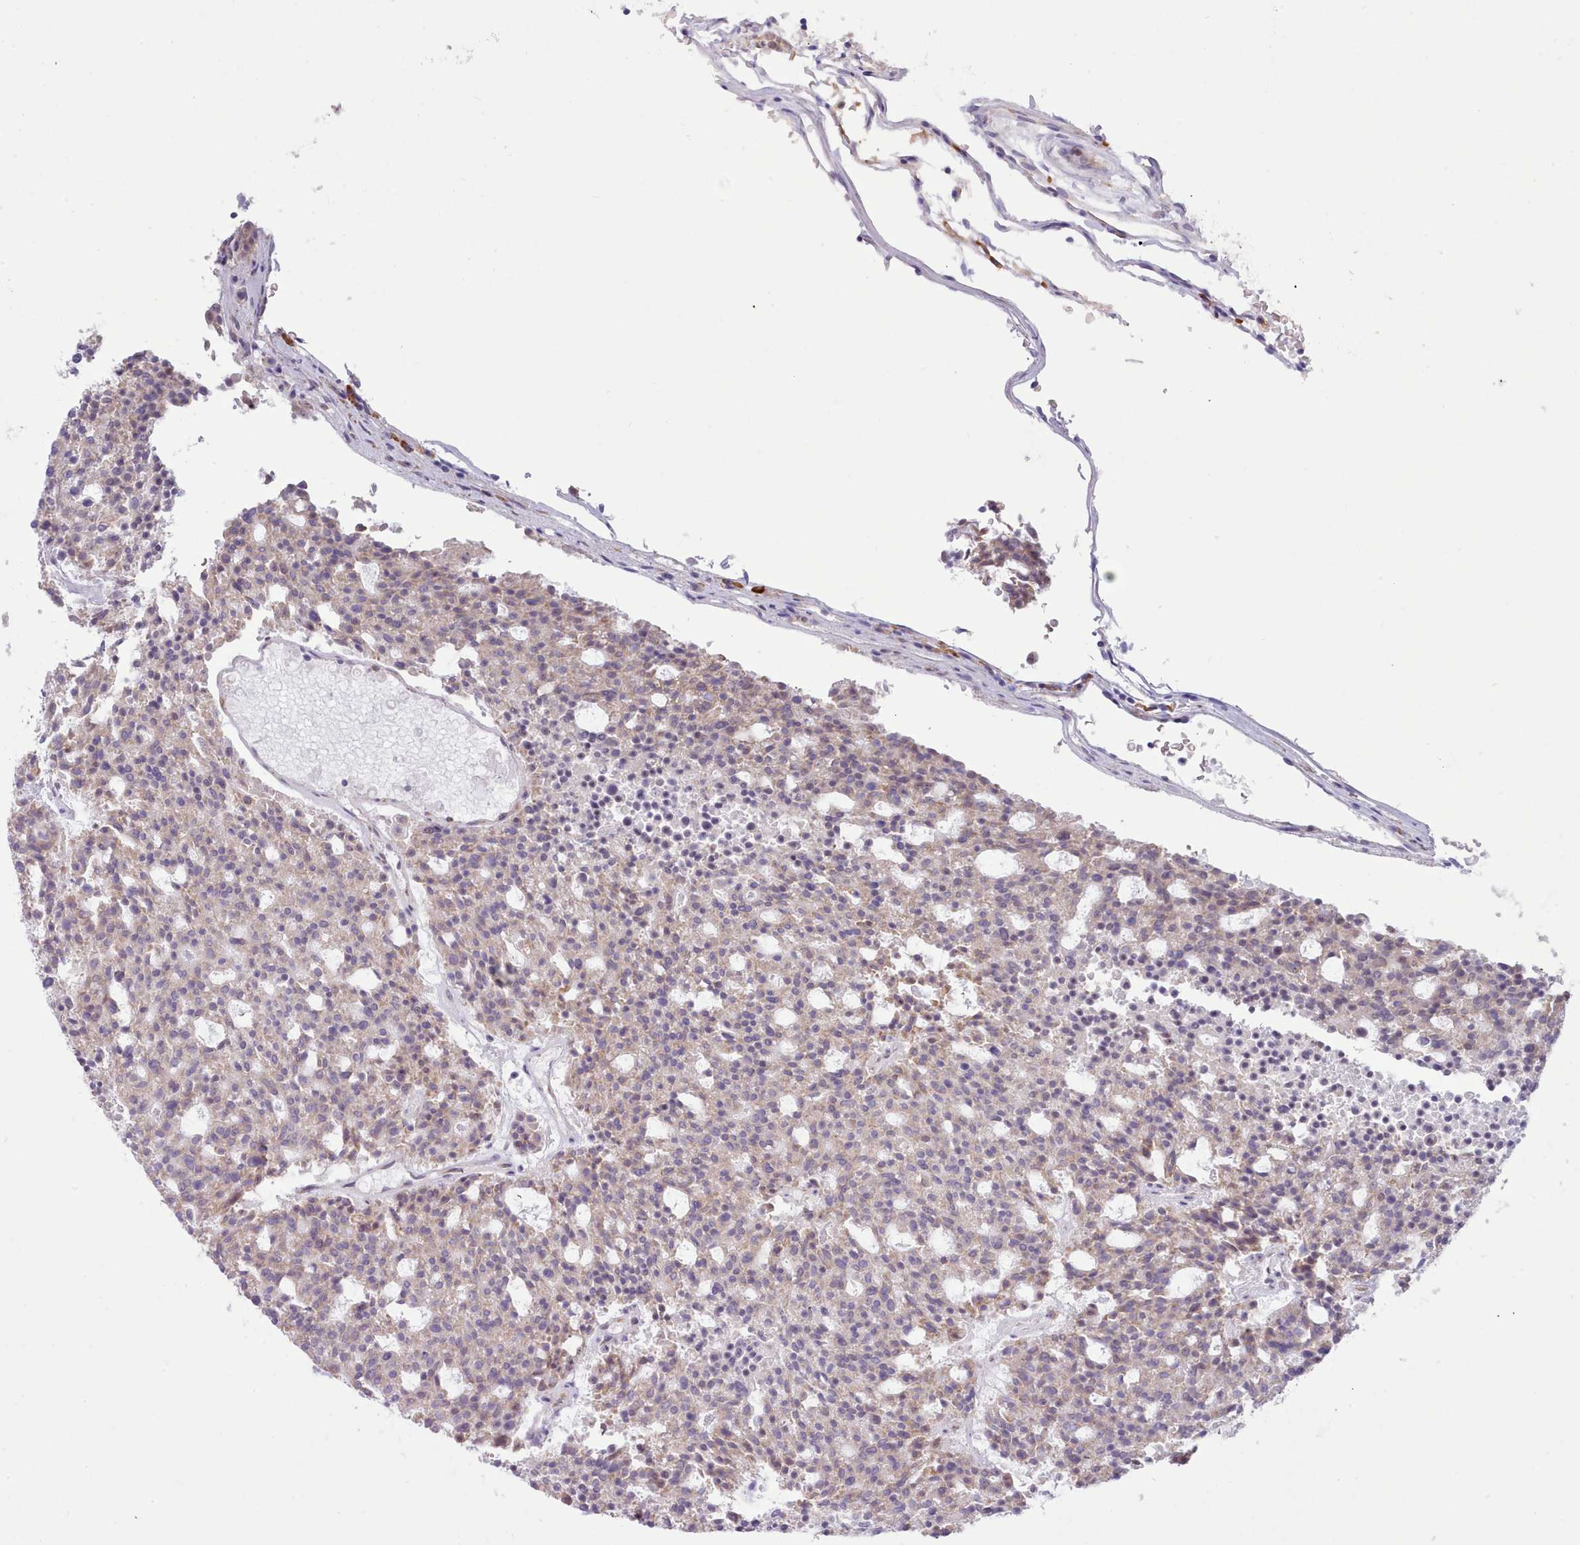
{"staining": {"intensity": "weak", "quantity": "<25%", "location": "cytoplasmic/membranous"}, "tissue": "carcinoid", "cell_type": "Tumor cells", "image_type": "cancer", "snomed": [{"axis": "morphology", "description": "Carcinoid, malignant, NOS"}, {"axis": "topography", "description": "Pancreas"}], "caption": "High power microscopy micrograph of an immunohistochemistry micrograph of carcinoid (malignant), revealing no significant expression in tumor cells. (Stains: DAB (3,3'-diaminobenzidine) immunohistochemistry with hematoxylin counter stain, Microscopy: brightfield microscopy at high magnification).", "gene": "SEC61B", "patient": {"sex": "female", "age": 54}}